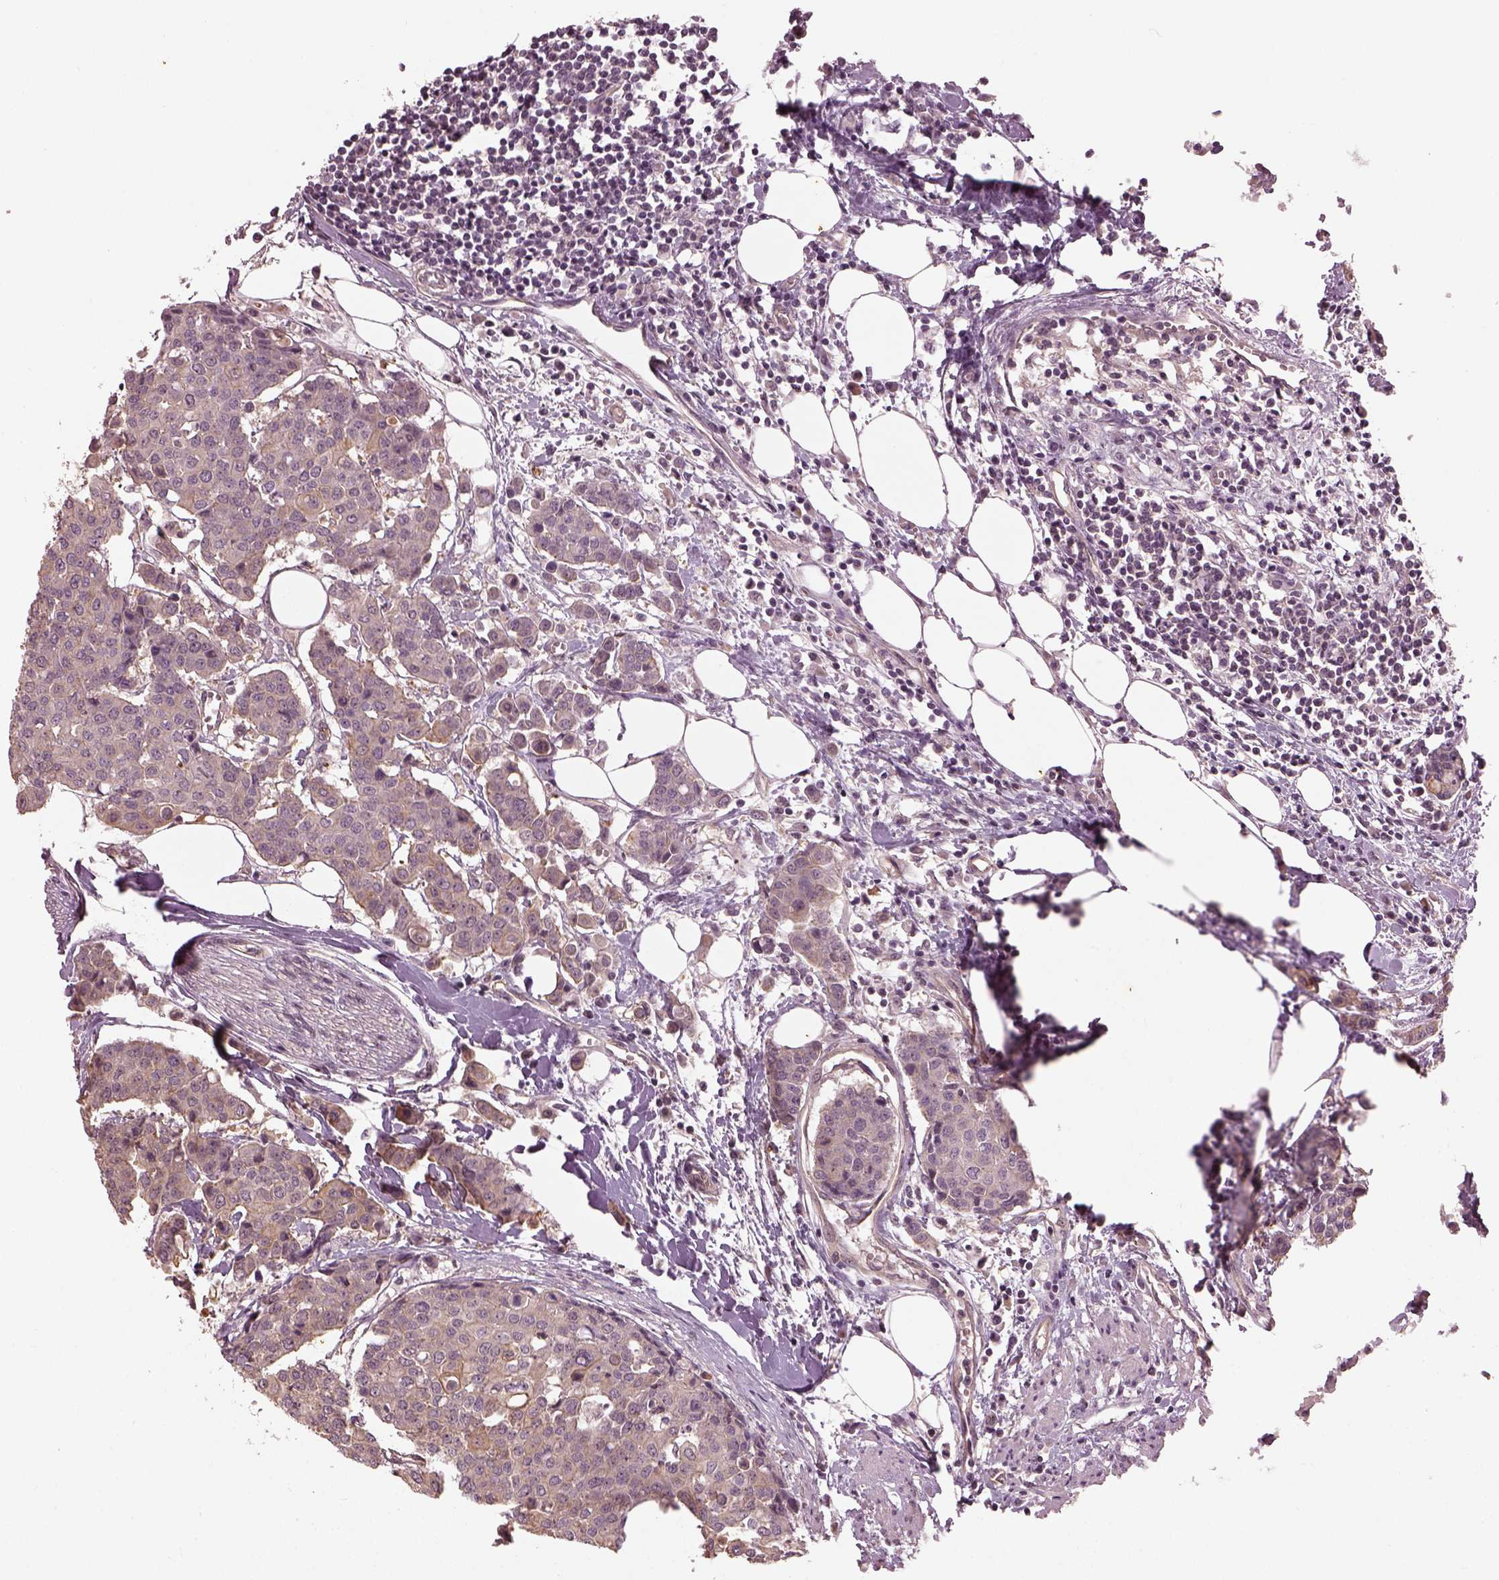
{"staining": {"intensity": "weak", "quantity": "<25%", "location": "cytoplasmic/membranous"}, "tissue": "carcinoid", "cell_type": "Tumor cells", "image_type": "cancer", "snomed": [{"axis": "morphology", "description": "Carcinoid, malignant, NOS"}, {"axis": "topography", "description": "Colon"}], "caption": "Tumor cells are negative for protein expression in human carcinoid.", "gene": "GNRH1", "patient": {"sex": "male", "age": 81}}